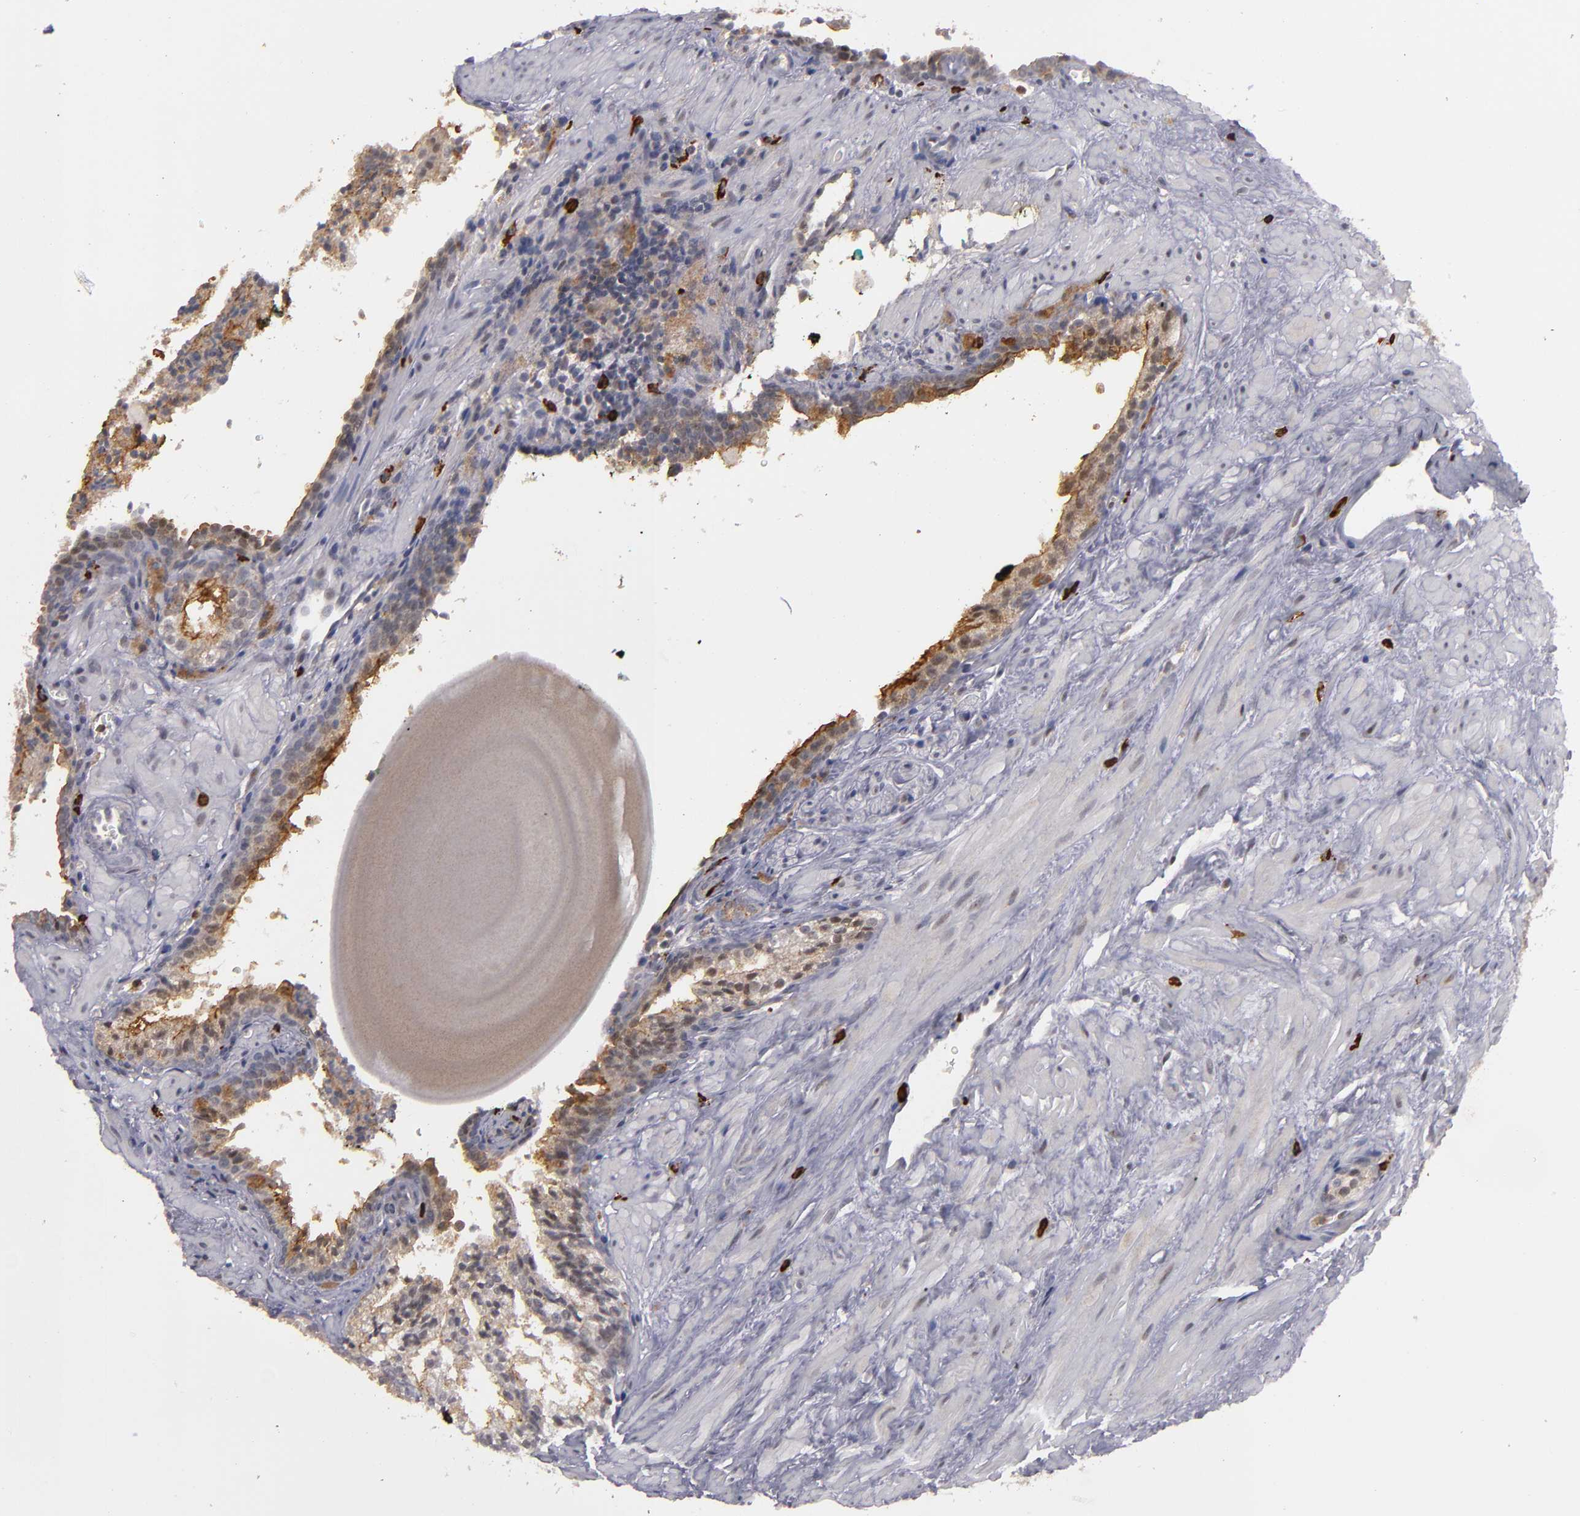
{"staining": {"intensity": "moderate", "quantity": ">75%", "location": "cytoplasmic/membranous"}, "tissue": "prostate cancer", "cell_type": "Tumor cells", "image_type": "cancer", "snomed": [{"axis": "morphology", "description": "Adenocarcinoma, Medium grade"}, {"axis": "topography", "description": "Prostate"}], "caption": "An immunohistochemistry (IHC) histopathology image of tumor tissue is shown. Protein staining in brown labels moderate cytoplasmic/membranous positivity in adenocarcinoma (medium-grade) (prostate) within tumor cells.", "gene": "STX3", "patient": {"sex": "male", "age": 64}}